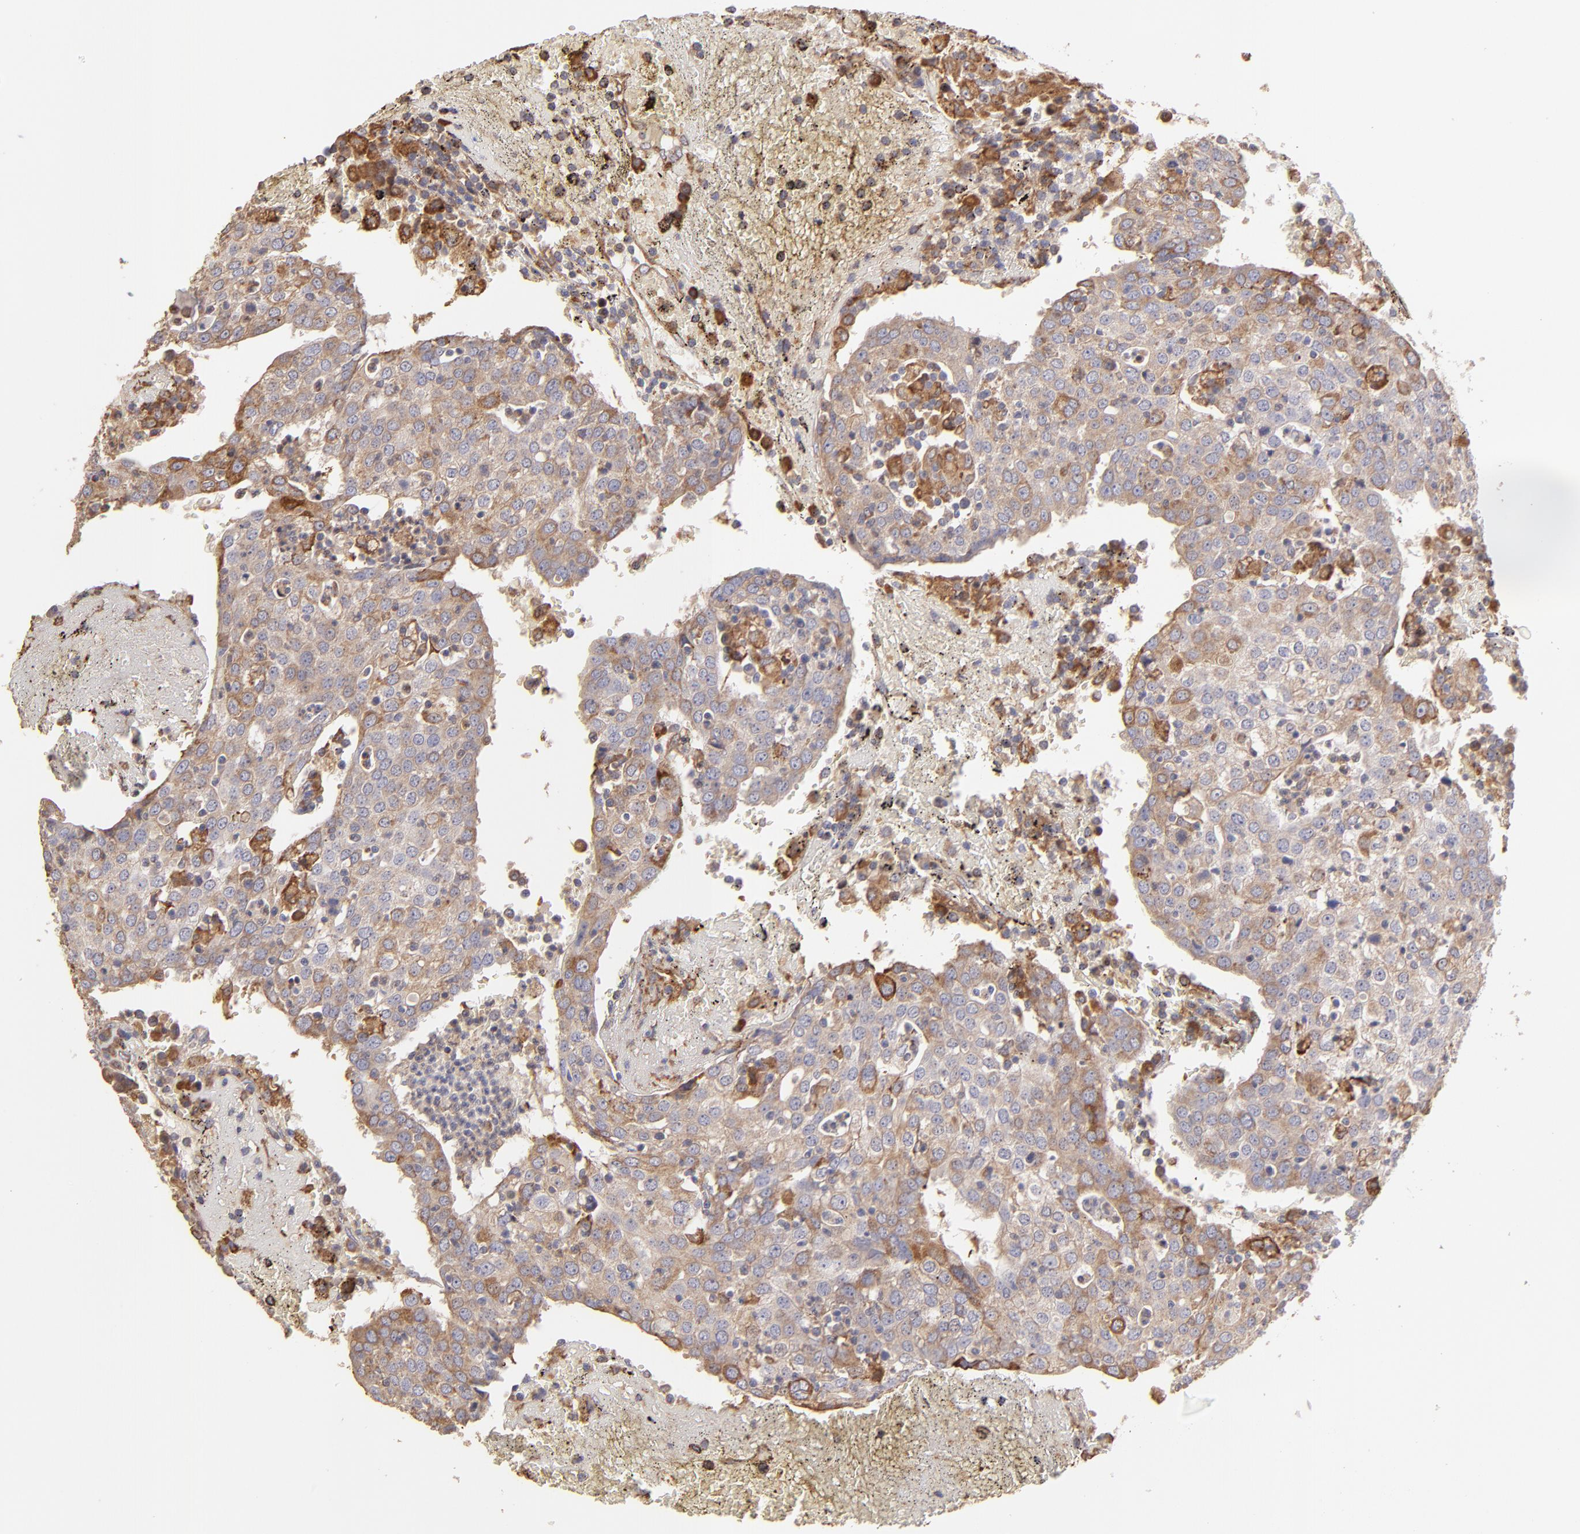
{"staining": {"intensity": "weak", "quantity": ">75%", "location": "cytoplasmic/membranous"}, "tissue": "head and neck cancer", "cell_type": "Tumor cells", "image_type": "cancer", "snomed": [{"axis": "morphology", "description": "Adenocarcinoma, NOS"}, {"axis": "topography", "description": "Salivary gland"}, {"axis": "topography", "description": "Head-Neck"}], "caption": "Immunohistochemical staining of human head and neck cancer (adenocarcinoma) exhibits low levels of weak cytoplasmic/membranous expression in approximately >75% of tumor cells.", "gene": "CALR", "patient": {"sex": "female", "age": 65}}